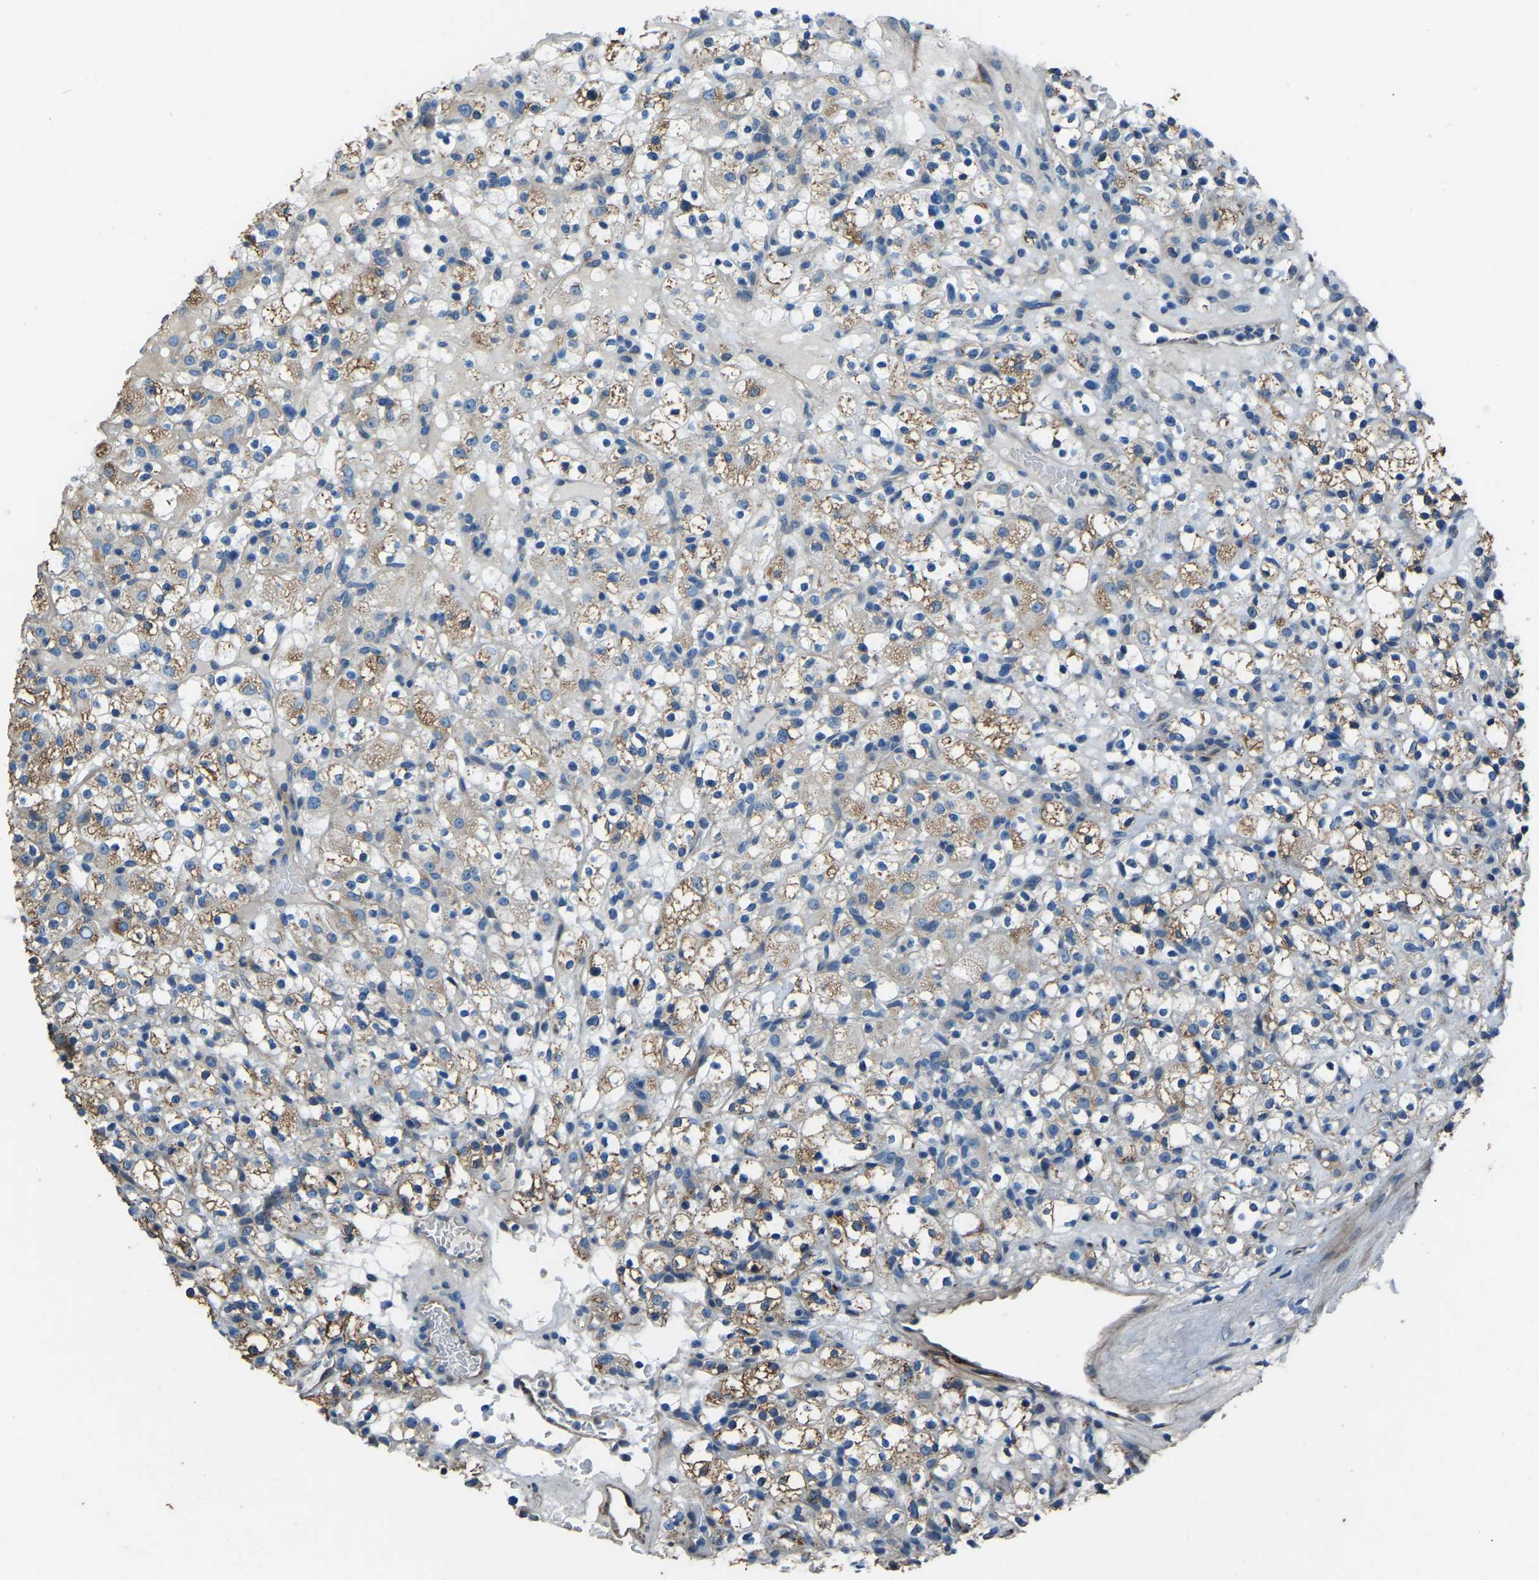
{"staining": {"intensity": "moderate", "quantity": ">75%", "location": "cytoplasmic/membranous"}, "tissue": "renal cancer", "cell_type": "Tumor cells", "image_type": "cancer", "snomed": [{"axis": "morphology", "description": "Normal tissue, NOS"}, {"axis": "morphology", "description": "Adenocarcinoma, NOS"}, {"axis": "topography", "description": "Kidney"}], "caption": "IHC (DAB (3,3'-diaminobenzidine)) staining of human renal cancer displays moderate cytoplasmic/membranous protein positivity in about >75% of tumor cells.", "gene": "COL3A1", "patient": {"sex": "female", "age": 72}}